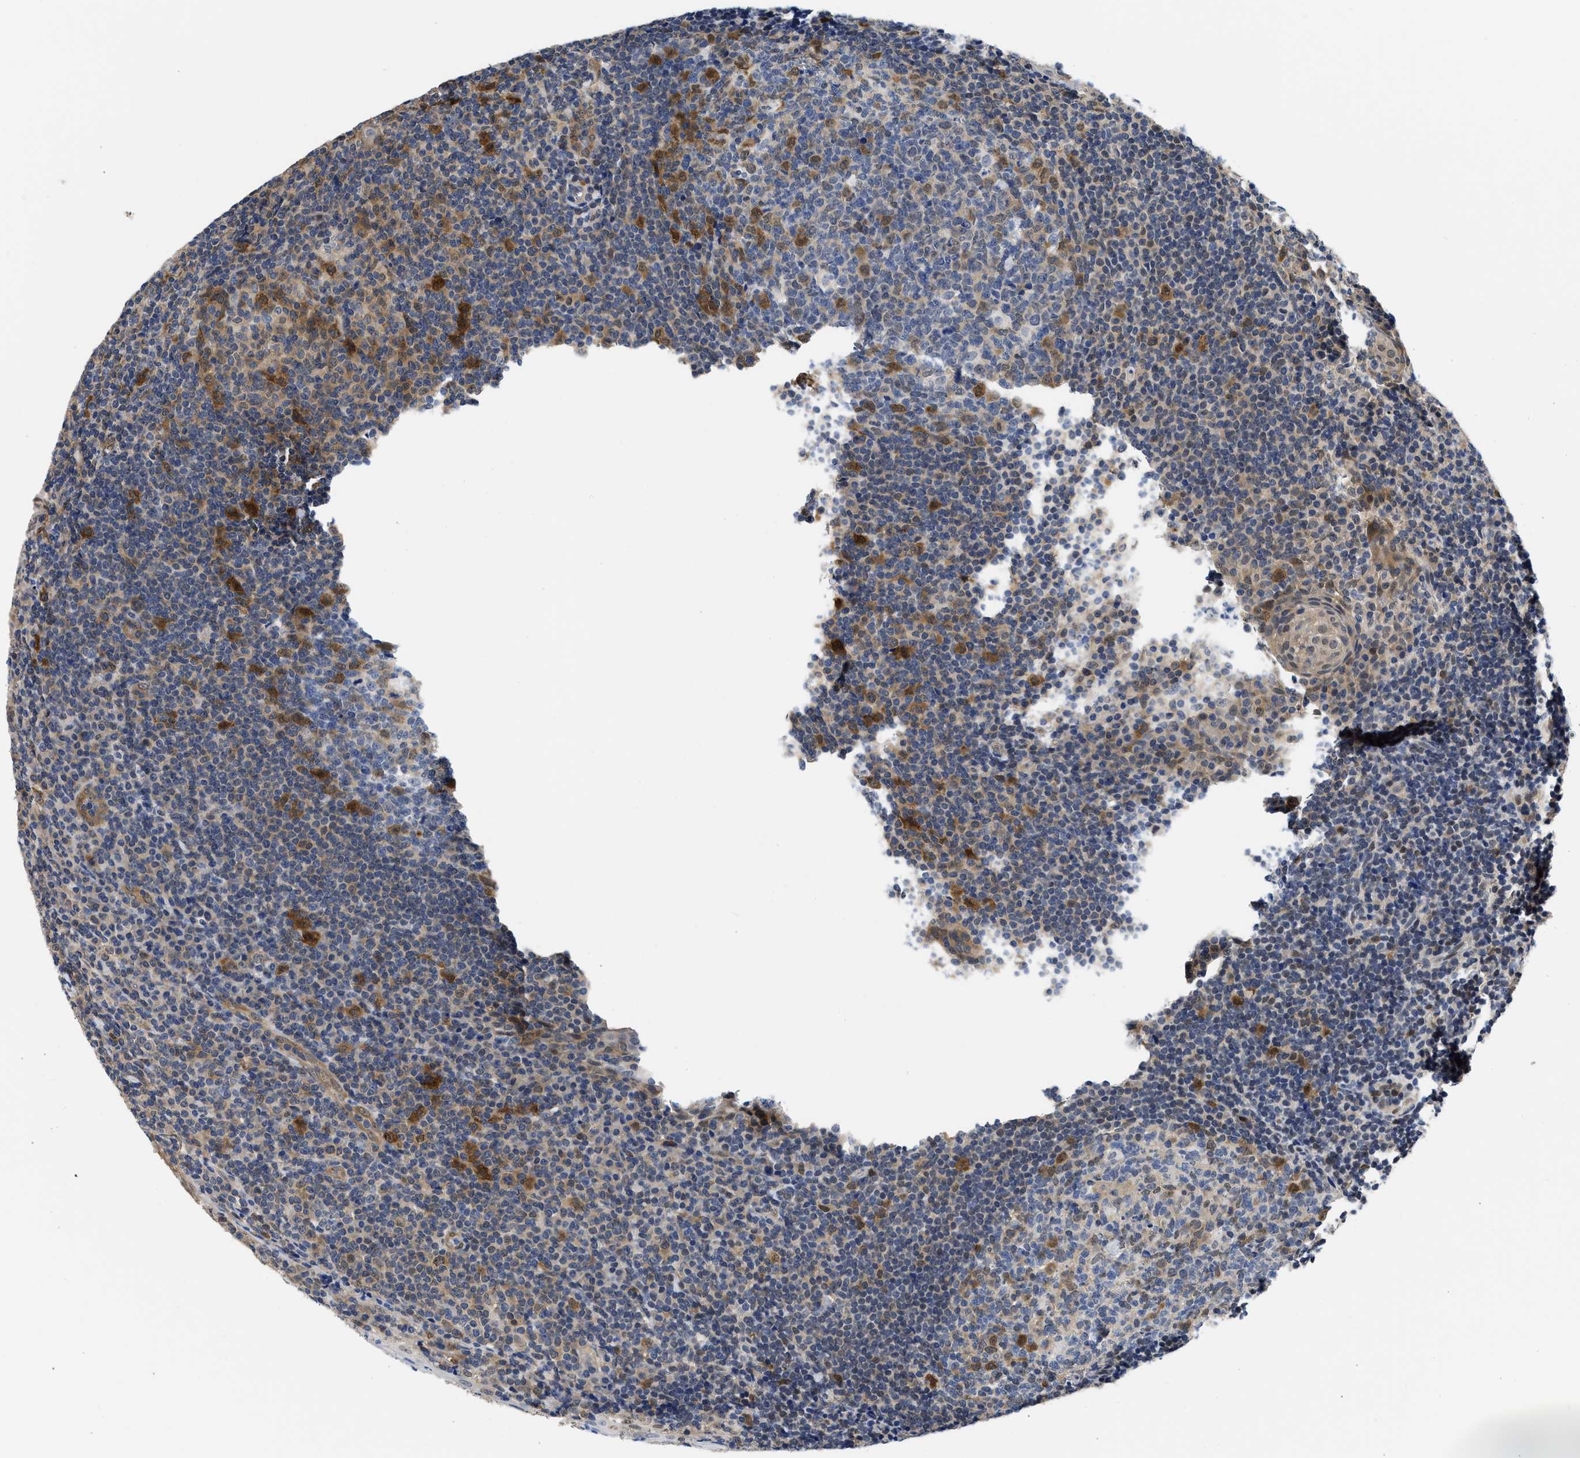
{"staining": {"intensity": "moderate", "quantity": "<25%", "location": "cytoplasmic/membranous"}, "tissue": "tonsil", "cell_type": "Germinal center cells", "image_type": "normal", "snomed": [{"axis": "morphology", "description": "Normal tissue, NOS"}, {"axis": "topography", "description": "Tonsil"}], "caption": "This photomicrograph reveals normal tonsil stained with IHC to label a protein in brown. The cytoplasmic/membranous of germinal center cells show moderate positivity for the protein. Nuclei are counter-stained blue.", "gene": "XPO5", "patient": {"sex": "male", "age": 37}}